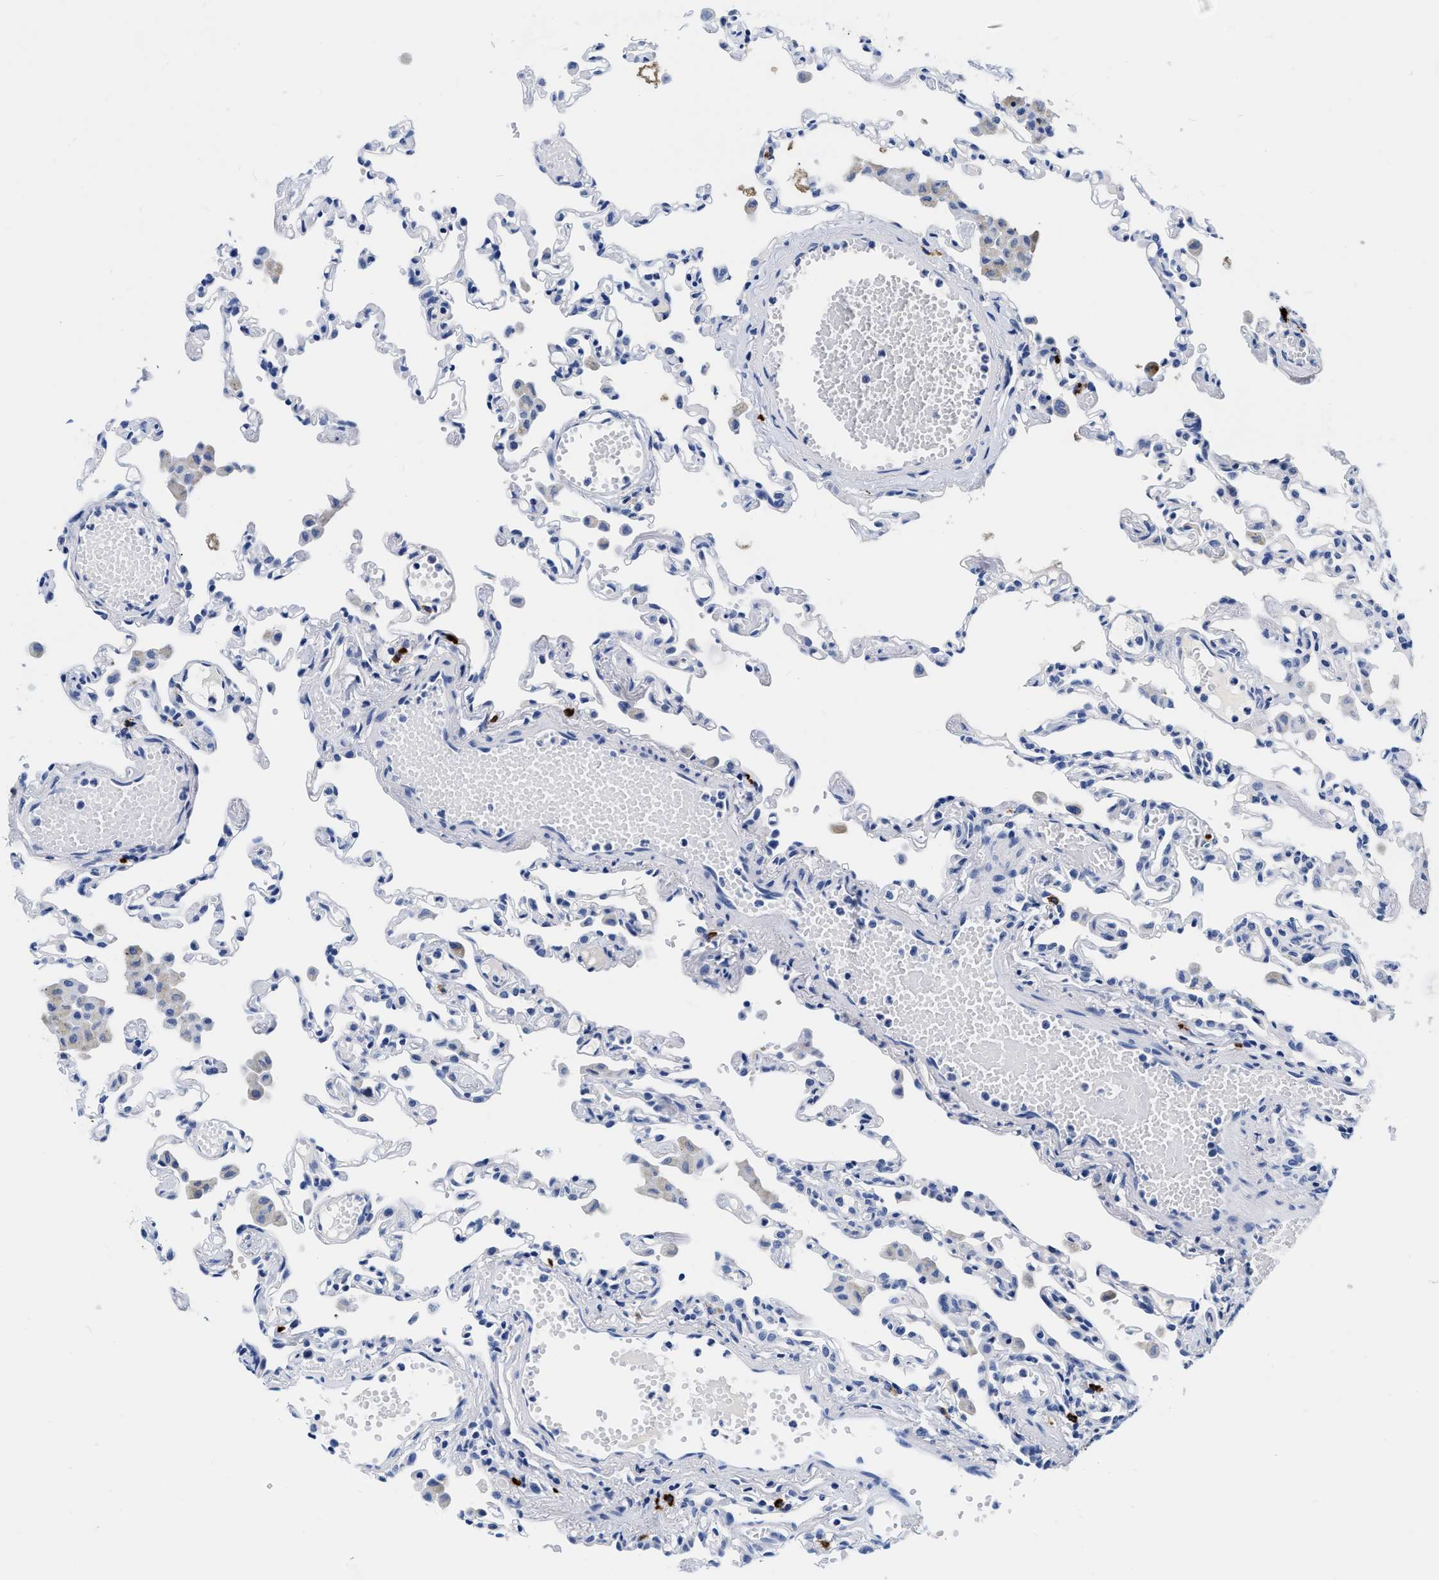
{"staining": {"intensity": "negative", "quantity": "none", "location": "none"}, "tissue": "lung", "cell_type": "Alveolar cells", "image_type": "normal", "snomed": [{"axis": "morphology", "description": "Normal tissue, NOS"}, {"axis": "topography", "description": "Bronchus"}, {"axis": "topography", "description": "Lung"}], "caption": "A high-resolution histopathology image shows immunohistochemistry (IHC) staining of normal lung, which shows no significant expression in alveolar cells.", "gene": "CER1", "patient": {"sex": "female", "age": 49}}